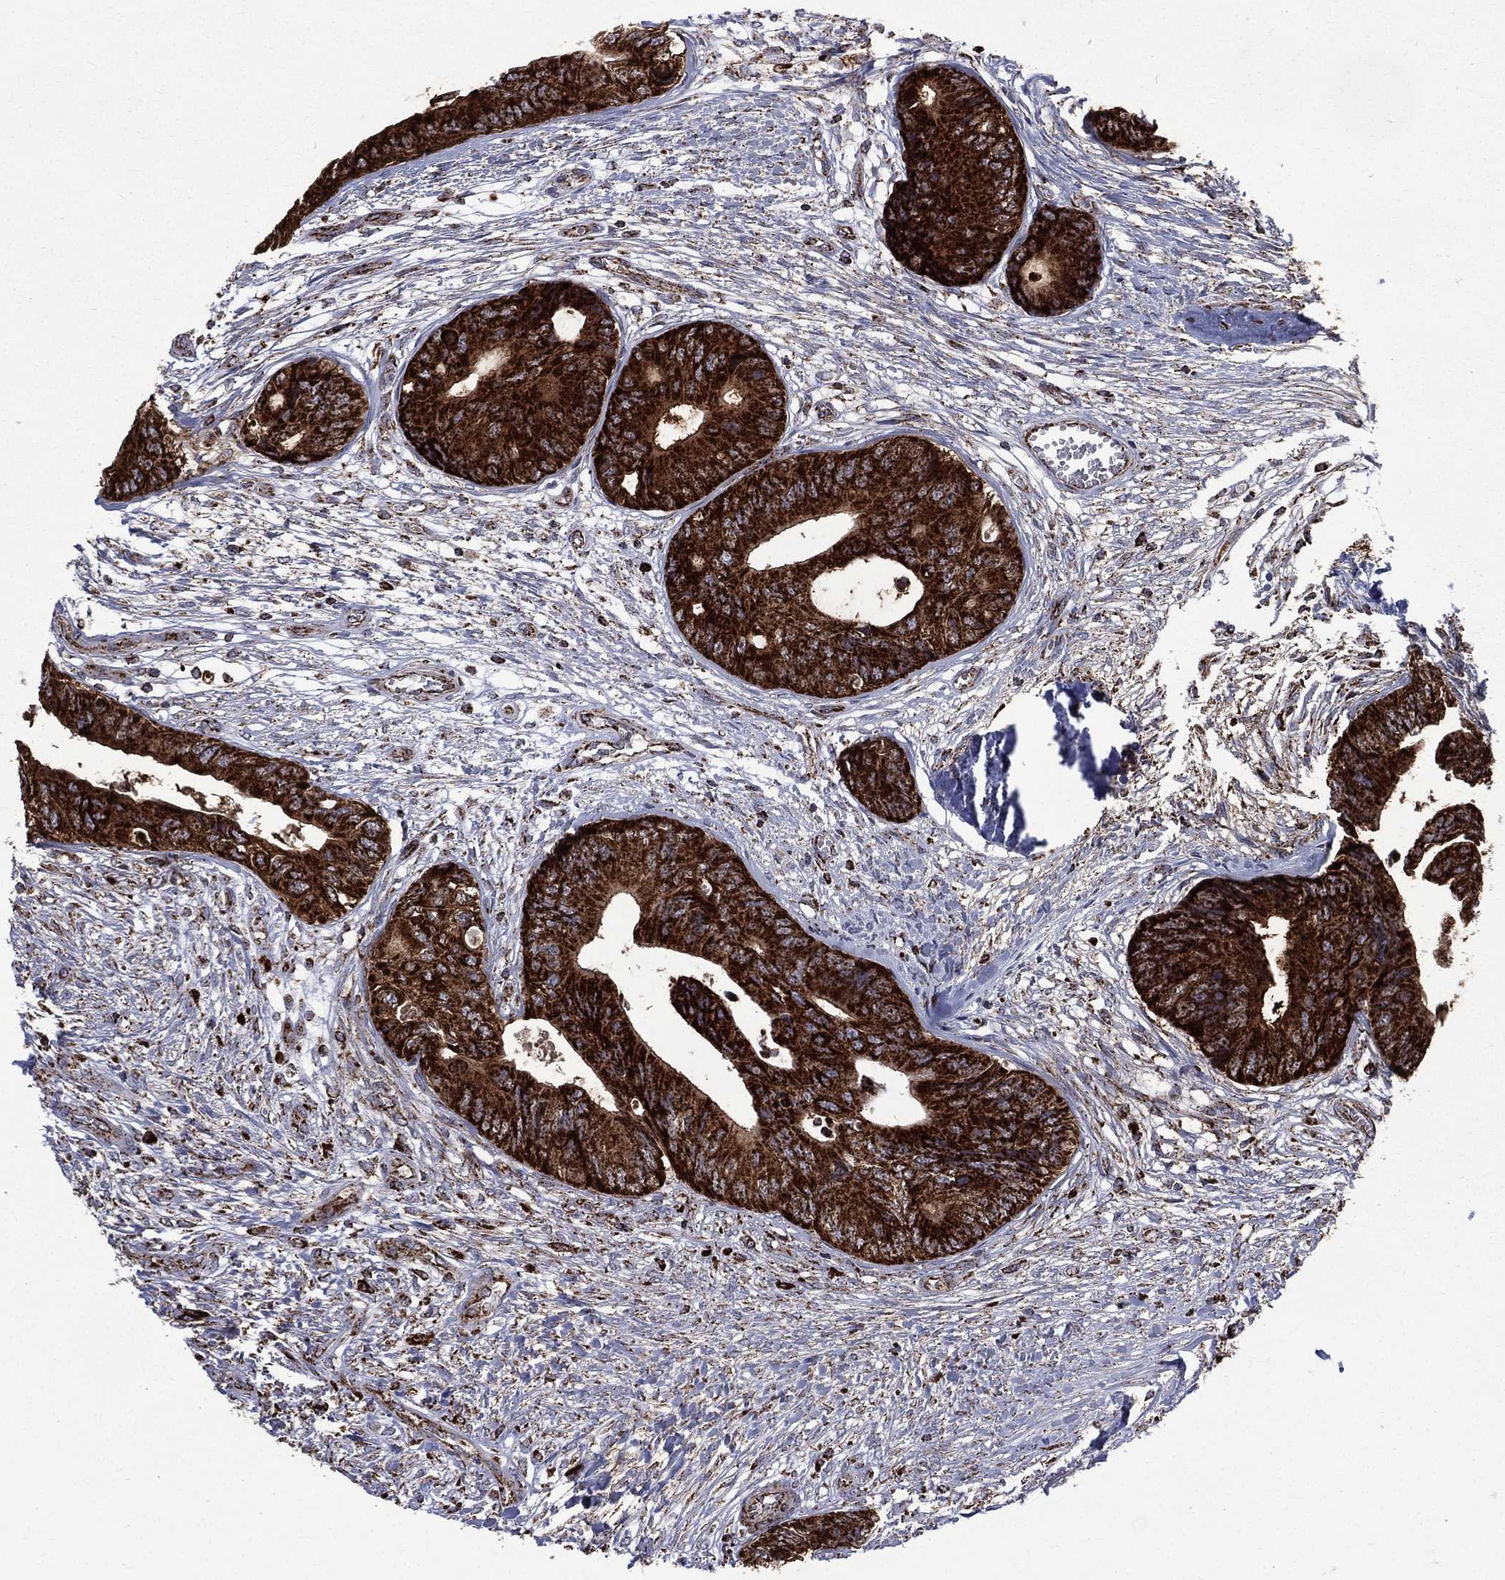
{"staining": {"intensity": "strong", "quantity": ">75%", "location": "cytoplasmic/membranous"}, "tissue": "colorectal cancer", "cell_type": "Tumor cells", "image_type": "cancer", "snomed": [{"axis": "morphology", "description": "Normal tissue, NOS"}, {"axis": "morphology", "description": "Adenocarcinoma, NOS"}, {"axis": "topography", "description": "Colon"}], "caption": "Immunohistochemical staining of colorectal adenocarcinoma exhibits high levels of strong cytoplasmic/membranous expression in approximately >75% of tumor cells.", "gene": "GOT2", "patient": {"sex": "male", "age": 65}}